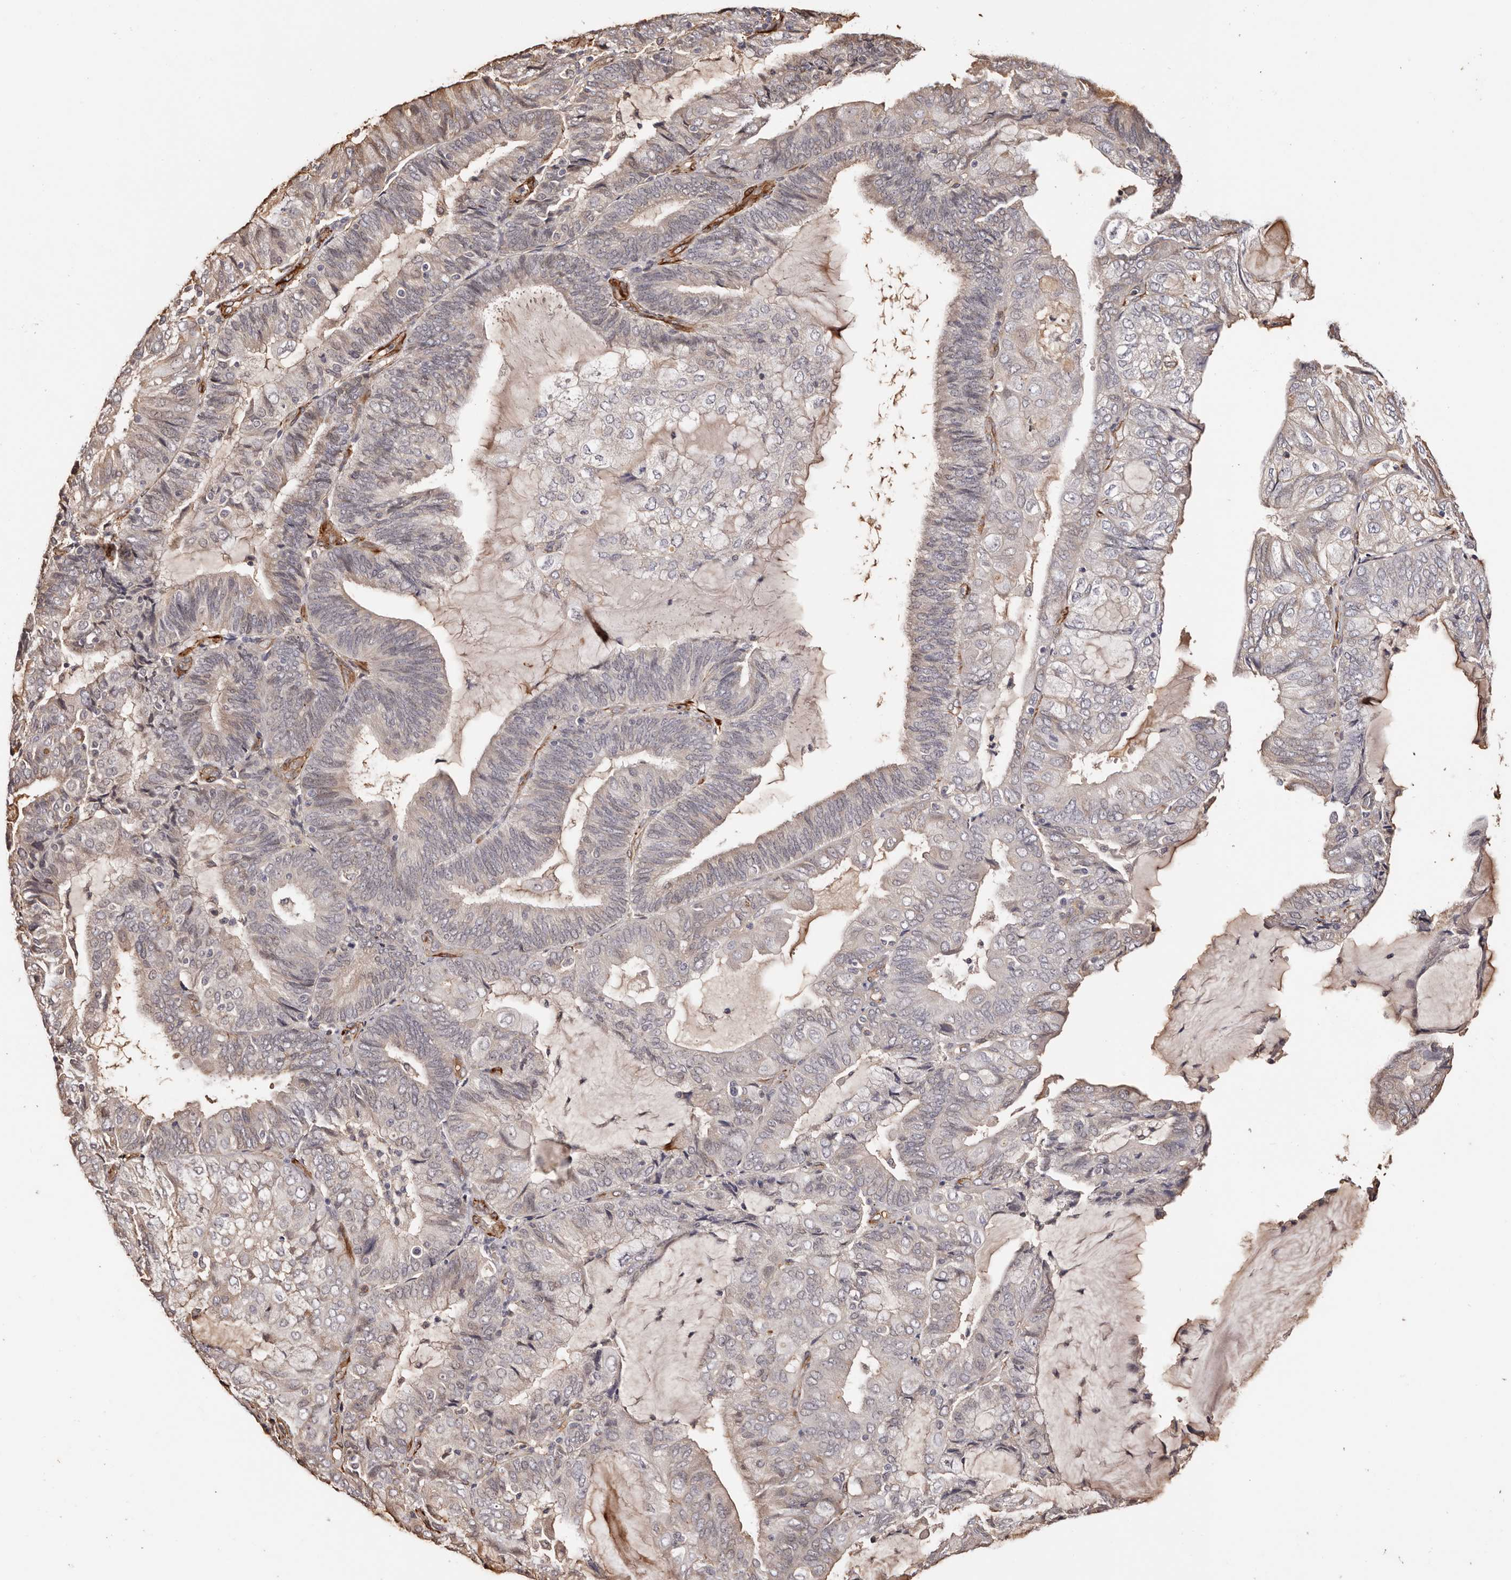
{"staining": {"intensity": "moderate", "quantity": "25%-75%", "location": "cytoplasmic/membranous"}, "tissue": "endometrial cancer", "cell_type": "Tumor cells", "image_type": "cancer", "snomed": [{"axis": "morphology", "description": "Adenocarcinoma, NOS"}, {"axis": "topography", "description": "Endometrium"}], "caption": "This is a photomicrograph of immunohistochemistry (IHC) staining of endometrial cancer, which shows moderate staining in the cytoplasmic/membranous of tumor cells.", "gene": "ZNF557", "patient": {"sex": "female", "age": 81}}